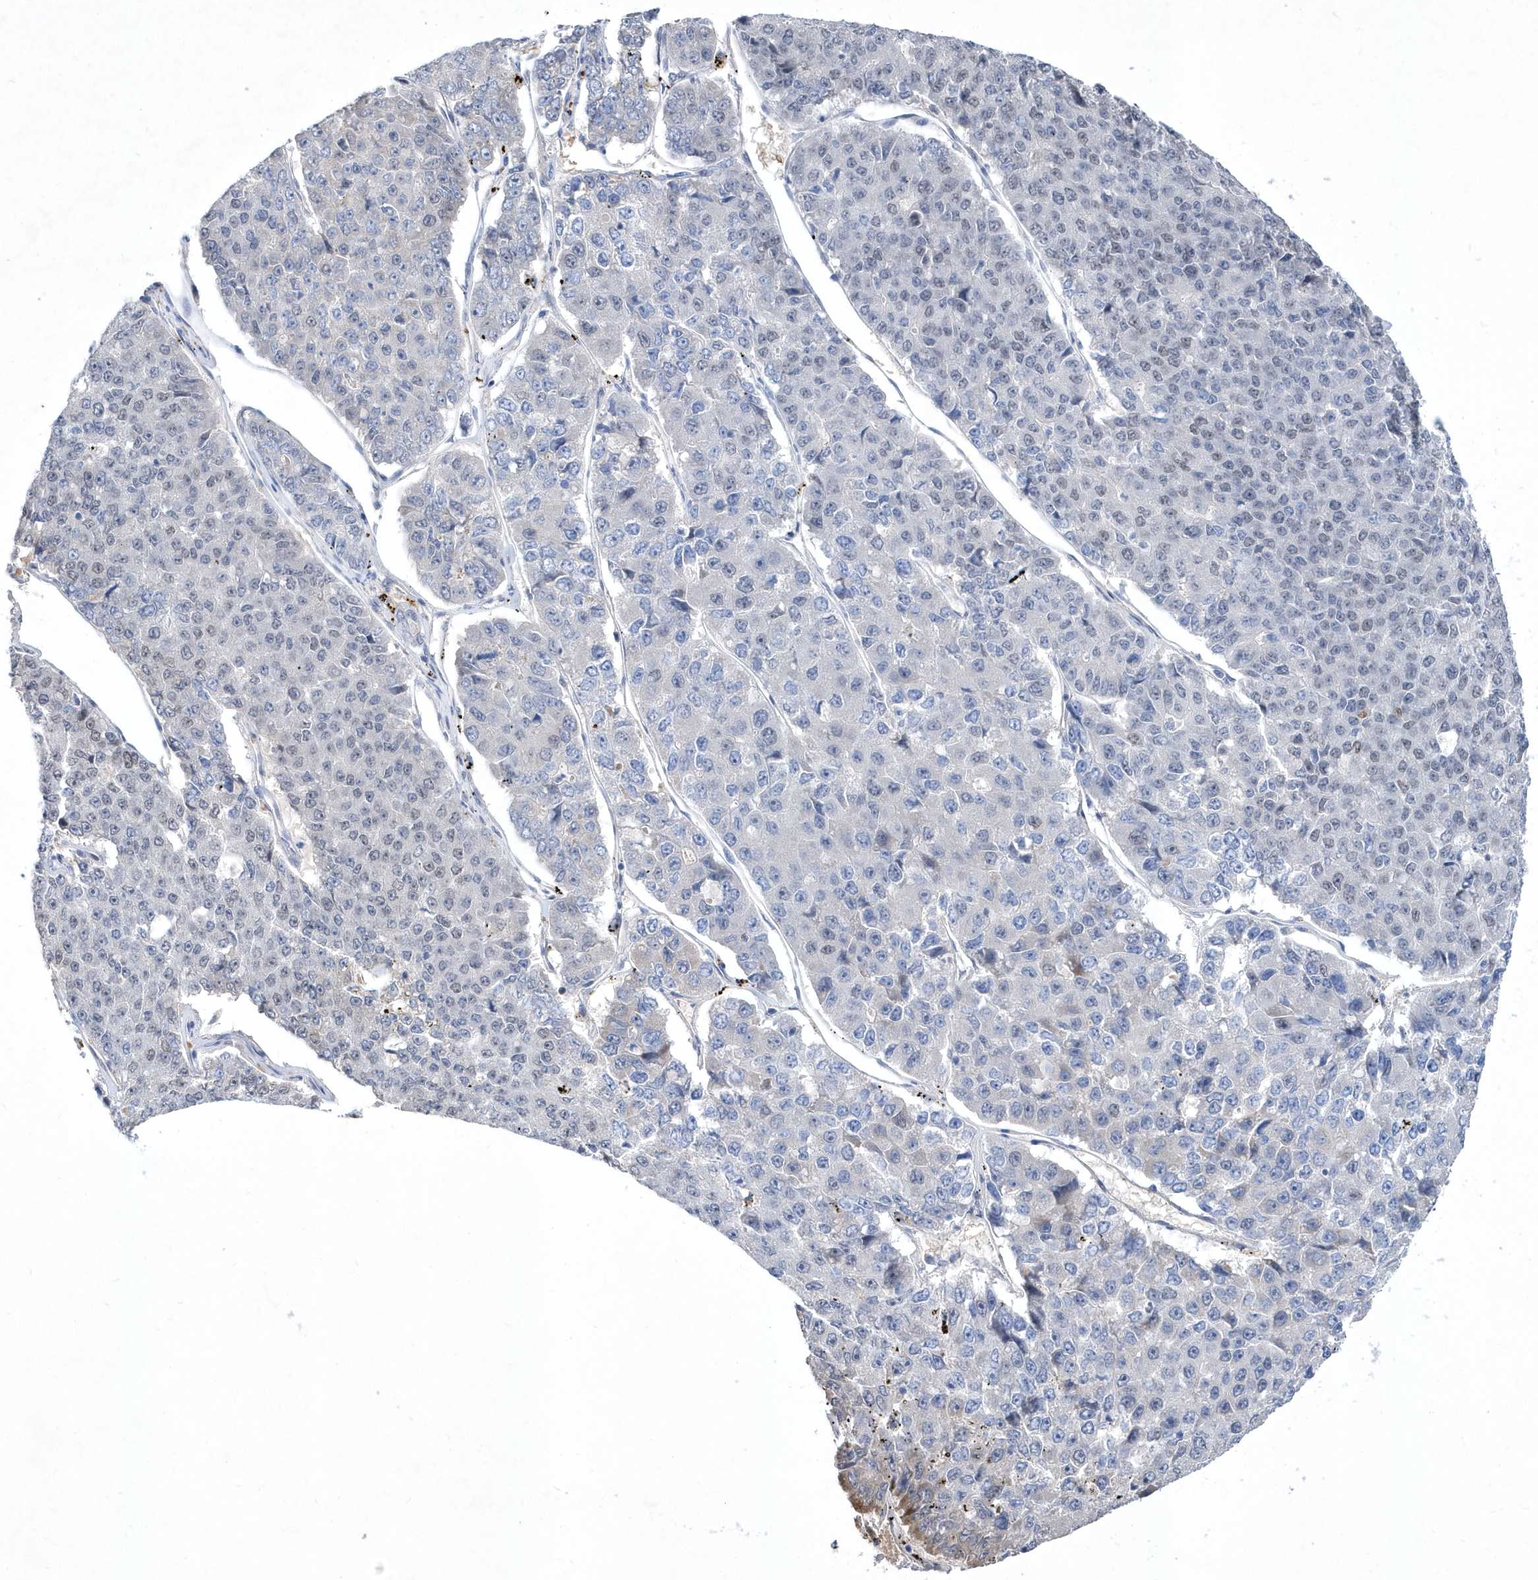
{"staining": {"intensity": "weak", "quantity": "<25%", "location": "nuclear"}, "tissue": "pancreatic cancer", "cell_type": "Tumor cells", "image_type": "cancer", "snomed": [{"axis": "morphology", "description": "Adenocarcinoma, NOS"}, {"axis": "topography", "description": "Pancreas"}], "caption": "Immunohistochemistry of human pancreatic cancer demonstrates no staining in tumor cells. (DAB immunohistochemistry (IHC), high magnification).", "gene": "ZNF875", "patient": {"sex": "male", "age": 50}}